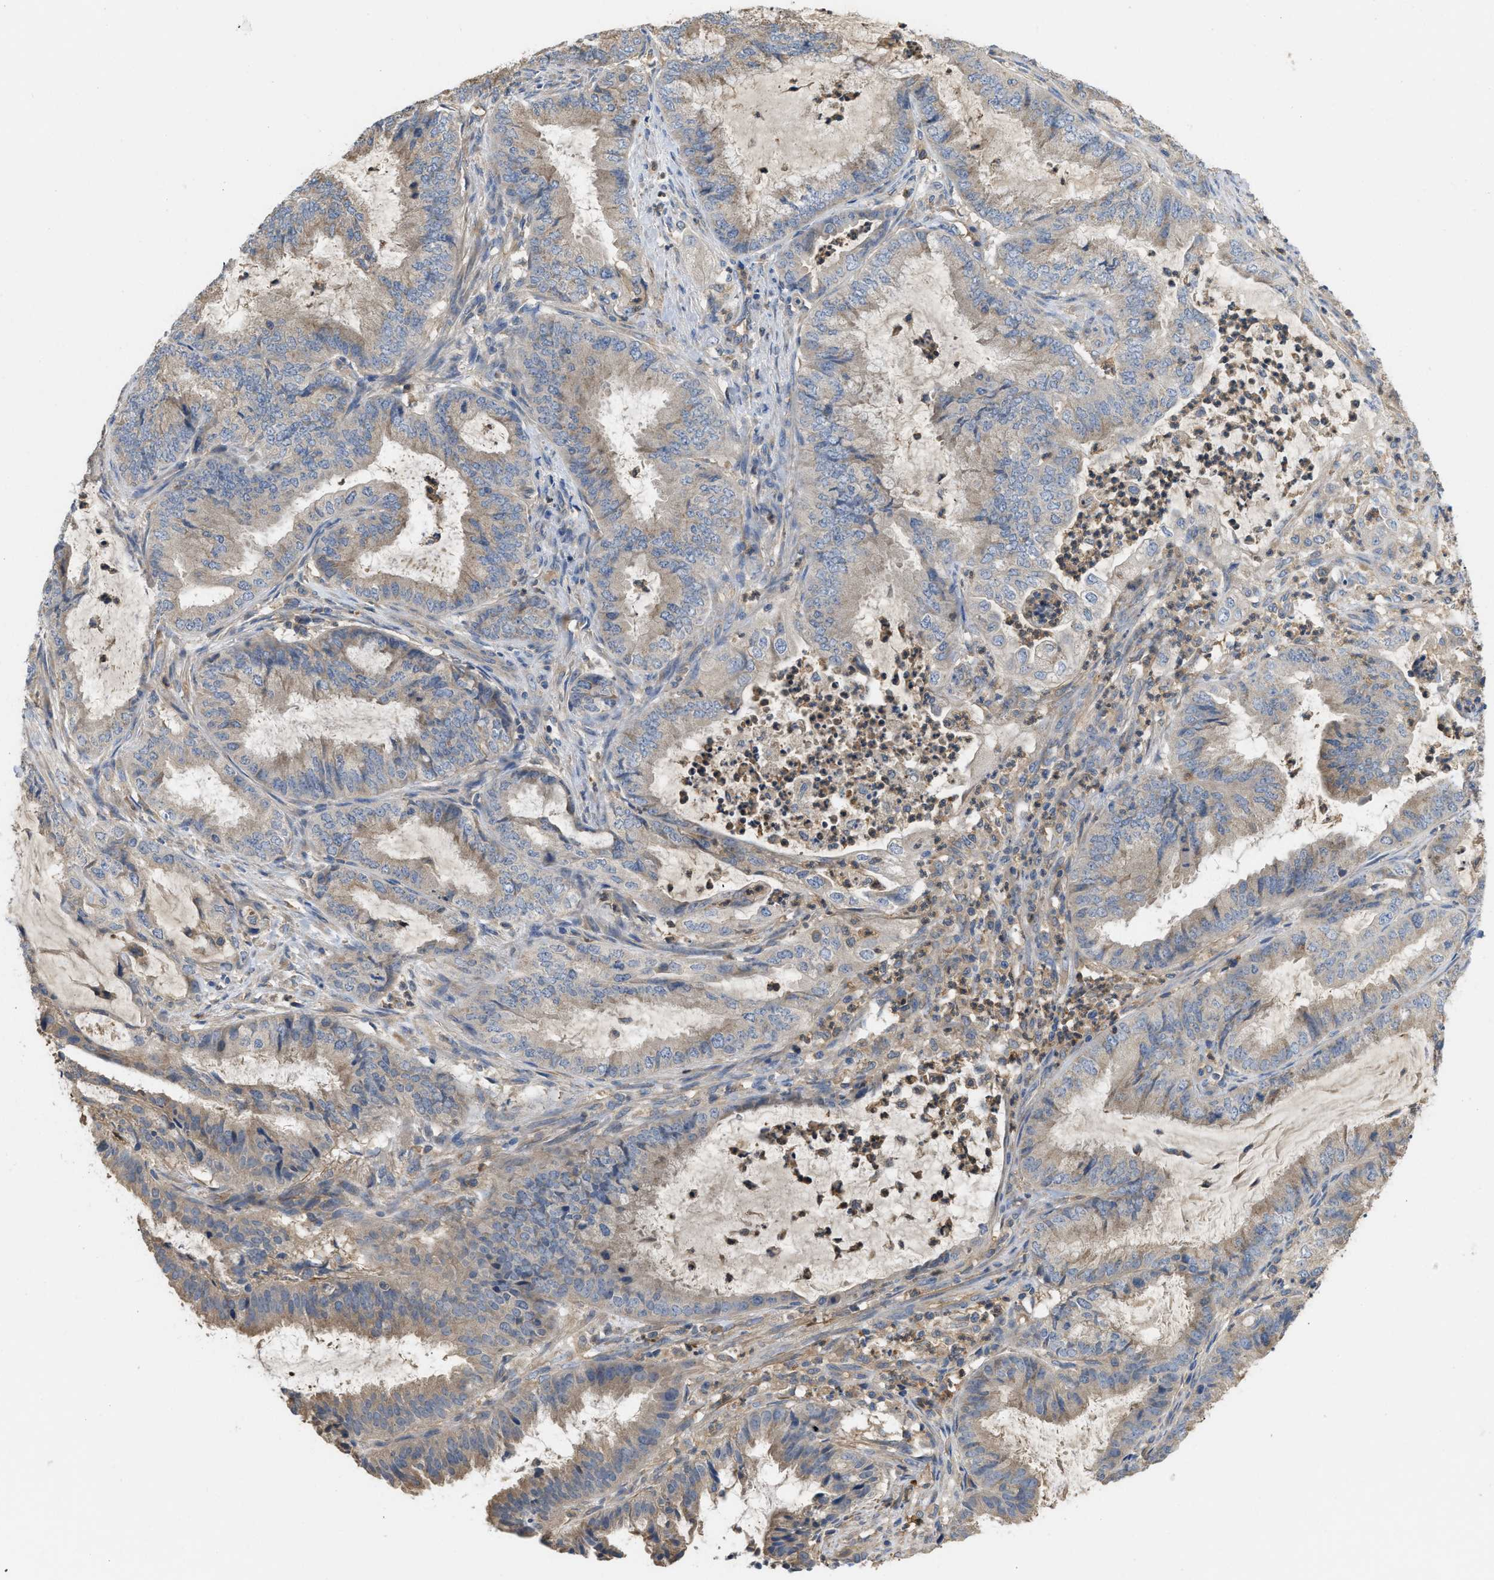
{"staining": {"intensity": "weak", "quantity": "<25%", "location": "cytoplasmic/membranous"}, "tissue": "endometrial cancer", "cell_type": "Tumor cells", "image_type": "cancer", "snomed": [{"axis": "morphology", "description": "Adenocarcinoma, NOS"}, {"axis": "topography", "description": "Endometrium"}], "caption": "DAB immunohistochemical staining of endometrial cancer demonstrates no significant expression in tumor cells.", "gene": "RNF216", "patient": {"sex": "female", "age": 51}}